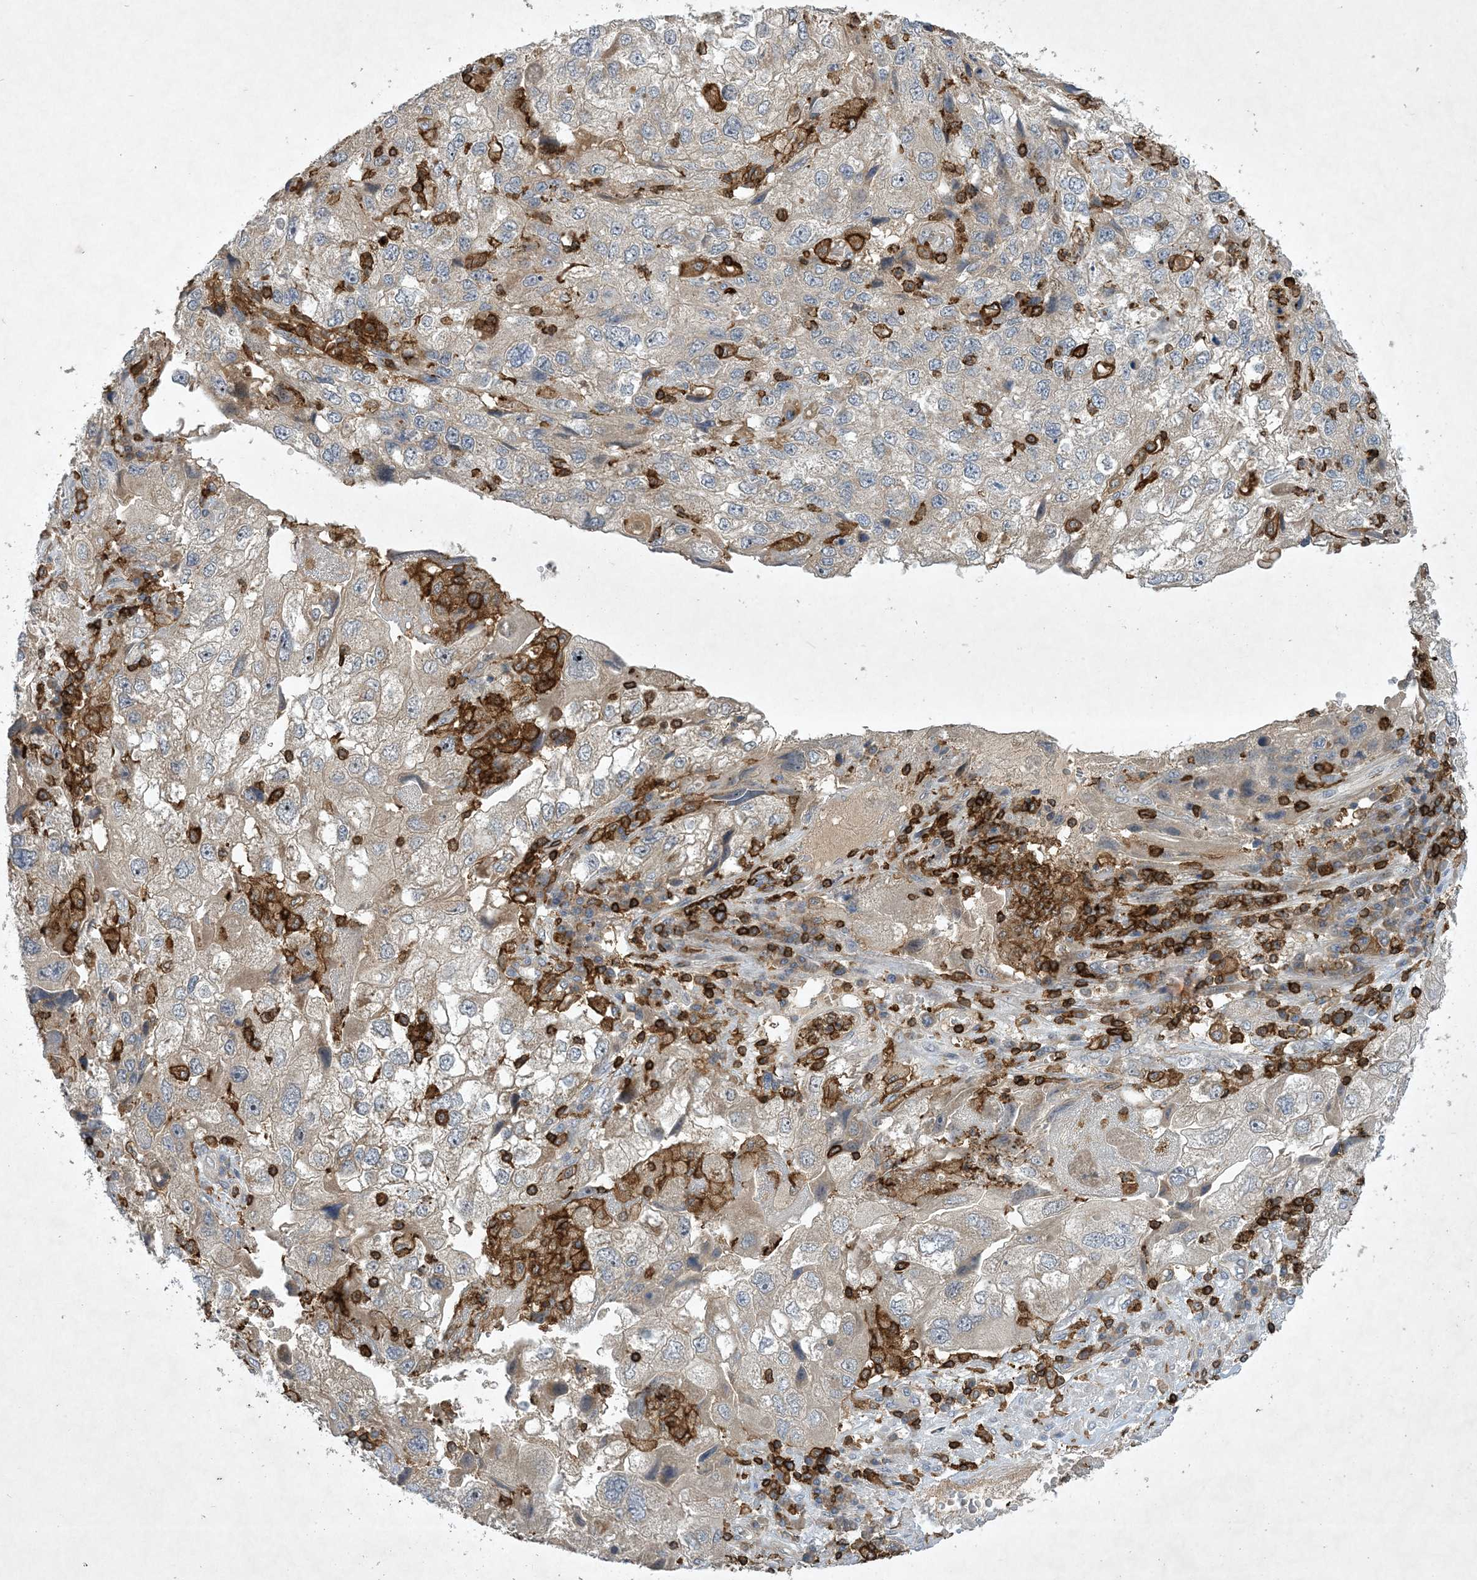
{"staining": {"intensity": "weak", "quantity": "<25%", "location": "cytoplasmic/membranous"}, "tissue": "endometrial cancer", "cell_type": "Tumor cells", "image_type": "cancer", "snomed": [{"axis": "morphology", "description": "Adenocarcinoma, NOS"}, {"axis": "topography", "description": "Endometrium"}], "caption": "An IHC image of endometrial cancer is shown. There is no staining in tumor cells of endometrial cancer.", "gene": "AK9", "patient": {"sex": "female", "age": 49}}